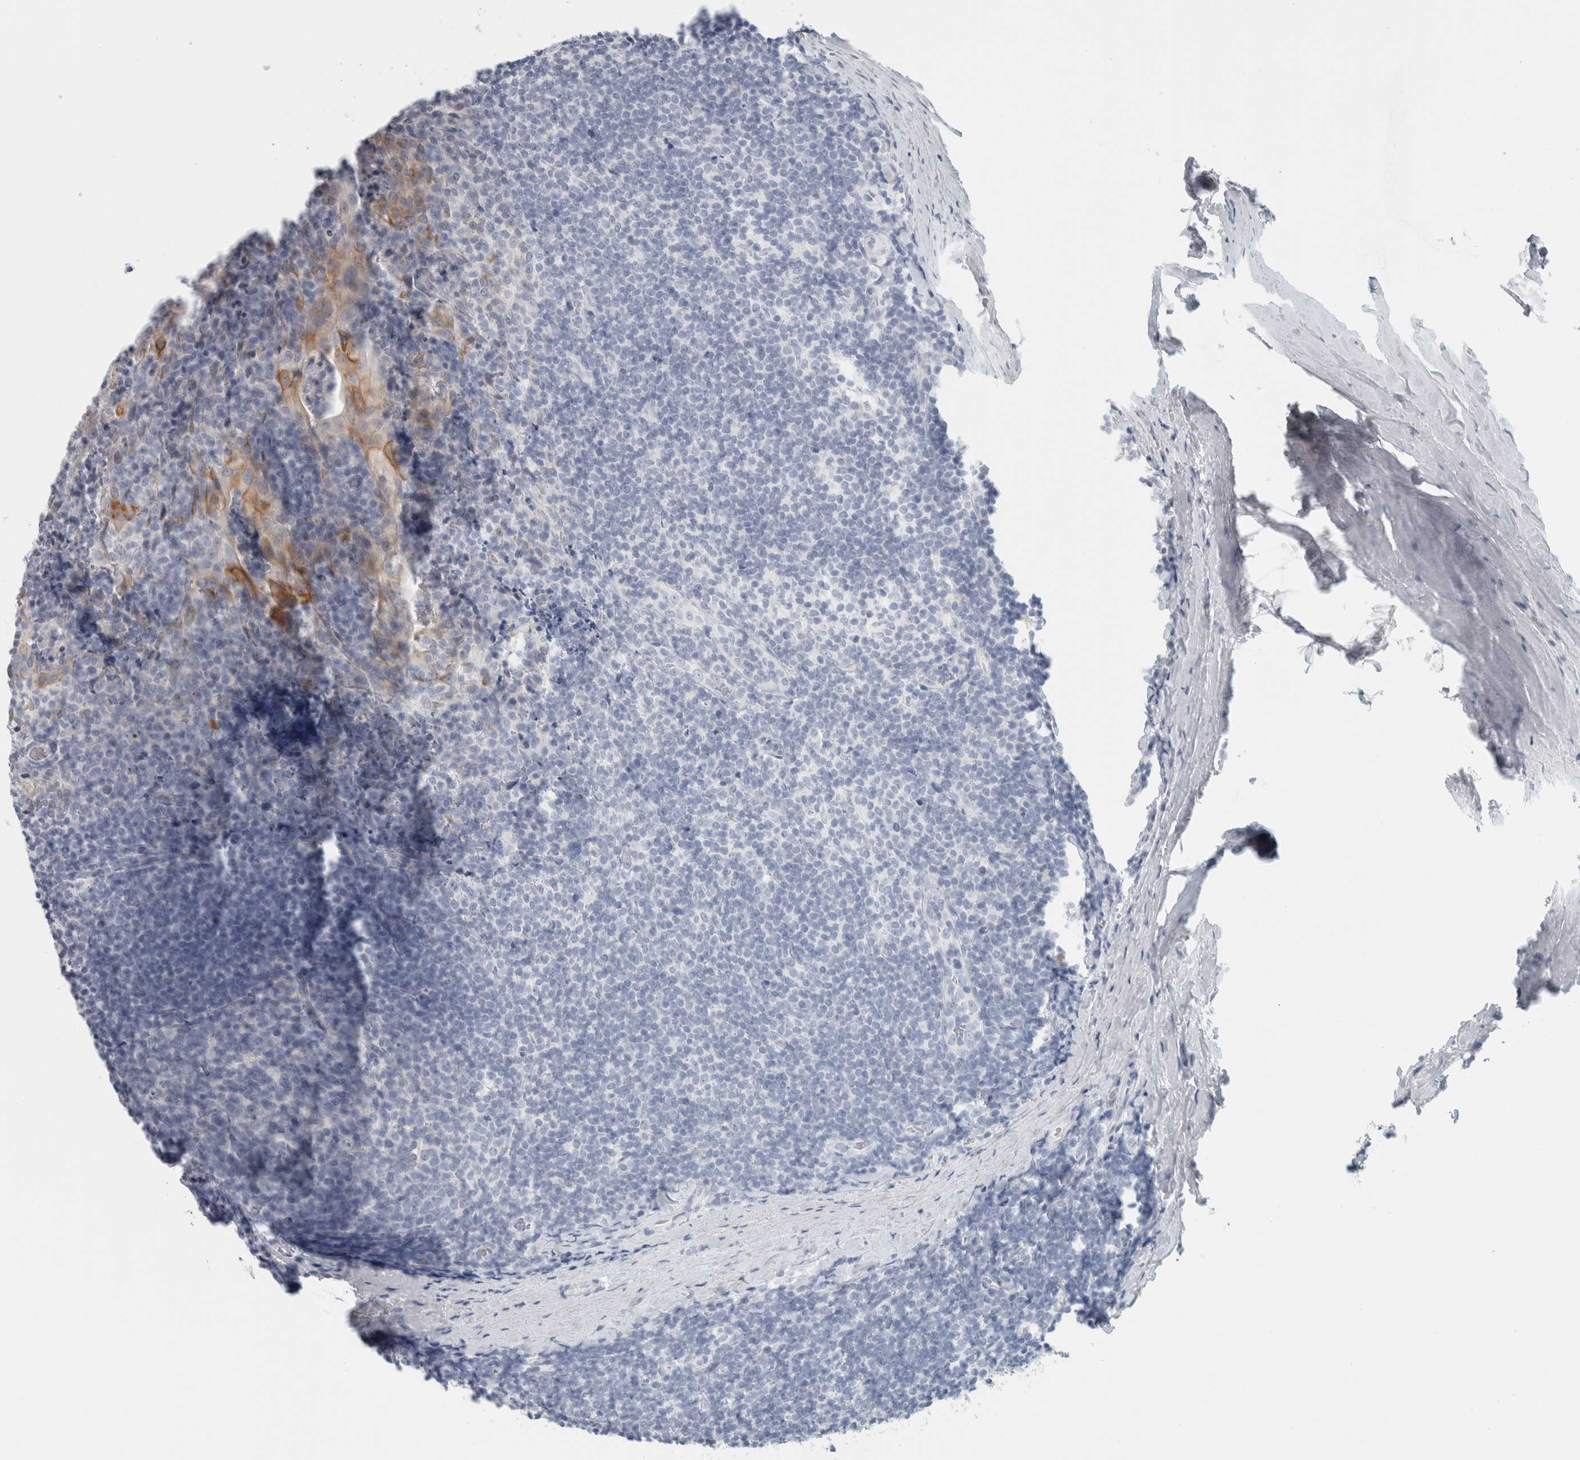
{"staining": {"intensity": "negative", "quantity": "none", "location": "none"}, "tissue": "tonsil", "cell_type": "Germinal center cells", "image_type": "normal", "snomed": [{"axis": "morphology", "description": "Normal tissue, NOS"}, {"axis": "topography", "description": "Tonsil"}], "caption": "The photomicrograph shows no significant expression in germinal center cells of tonsil. Brightfield microscopy of immunohistochemistry stained with DAB (3,3'-diaminobenzidine) (brown) and hematoxylin (blue), captured at high magnification.", "gene": "SLC28A3", "patient": {"sex": "male", "age": 37}}